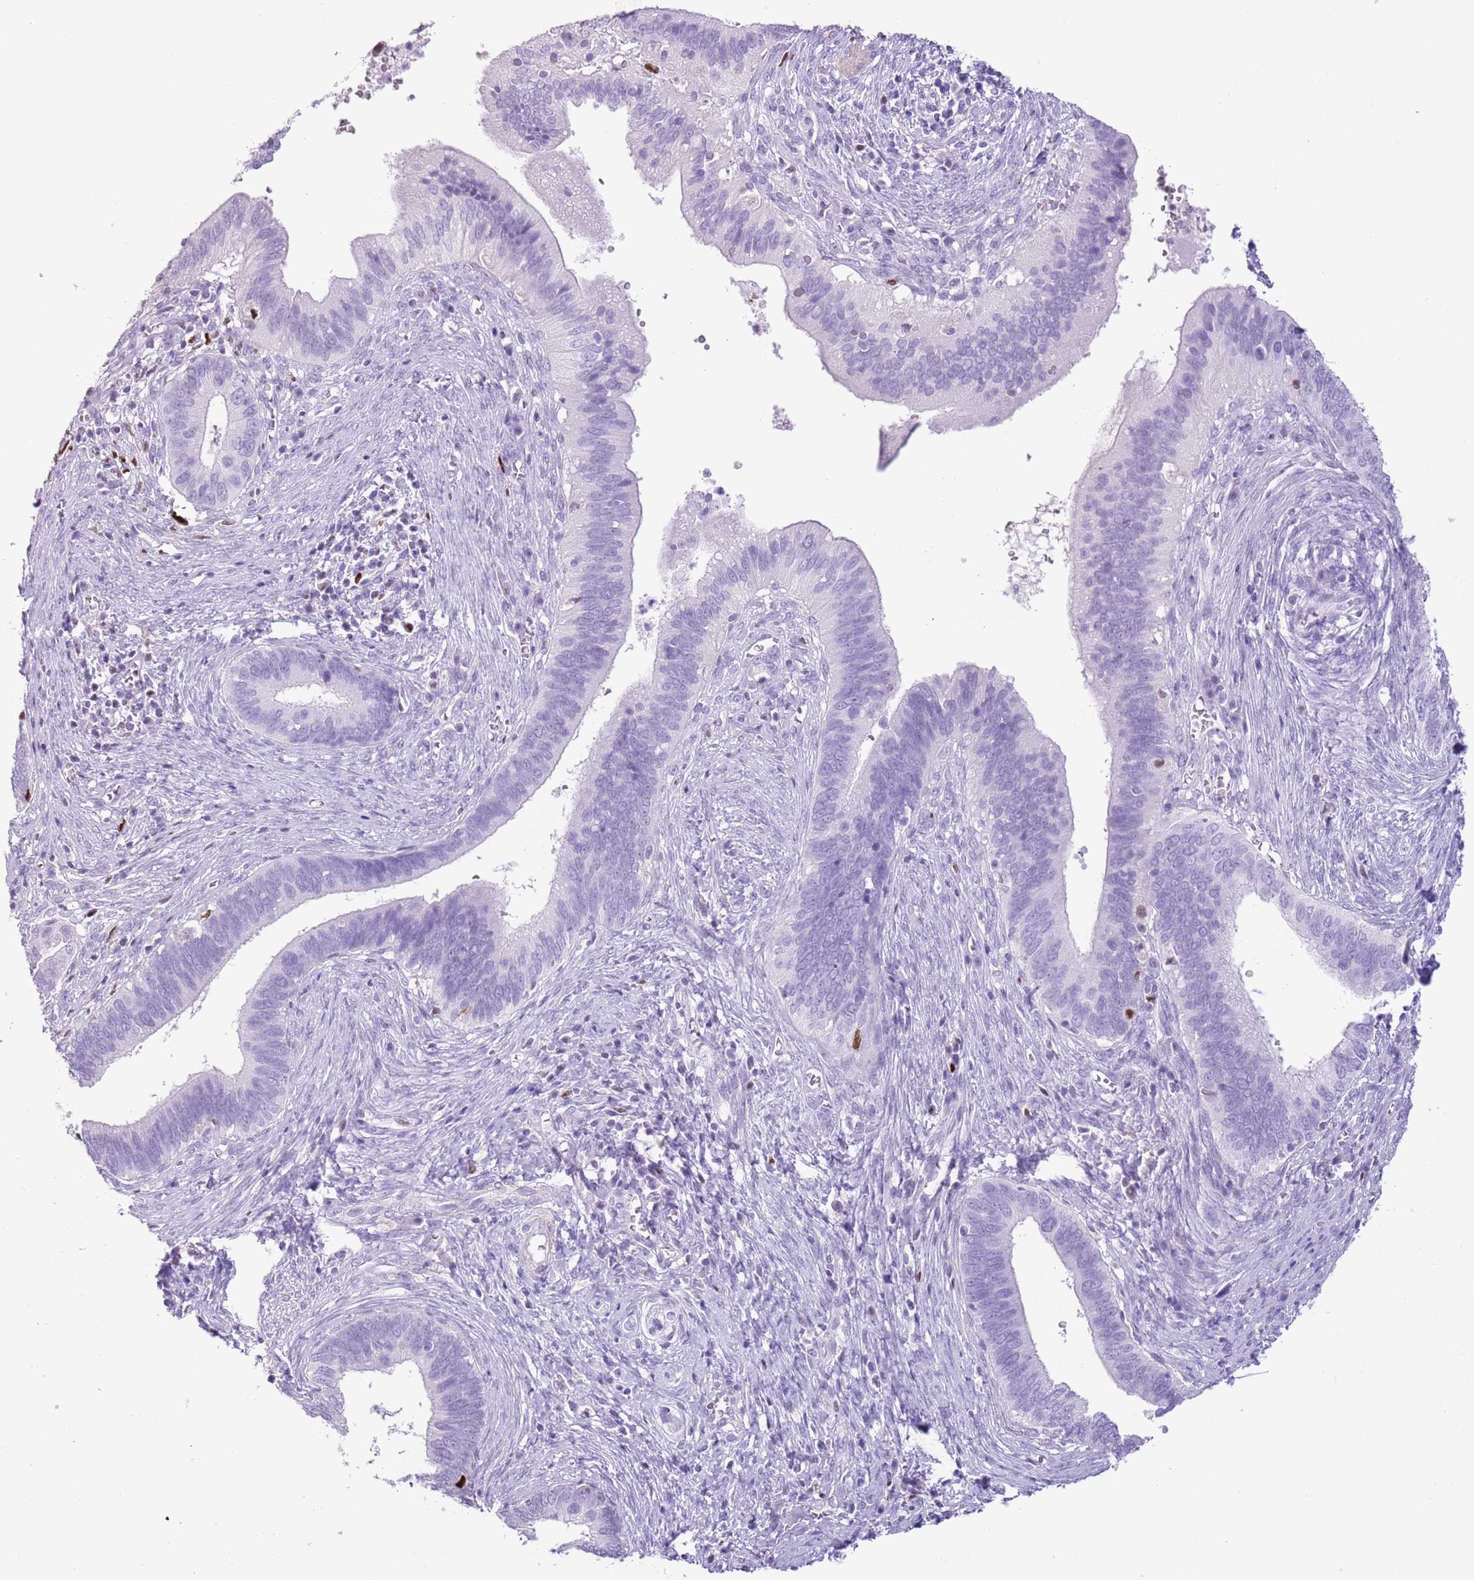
{"staining": {"intensity": "negative", "quantity": "none", "location": "none"}, "tissue": "cervical cancer", "cell_type": "Tumor cells", "image_type": "cancer", "snomed": [{"axis": "morphology", "description": "Adenocarcinoma, NOS"}, {"axis": "topography", "description": "Cervix"}], "caption": "High power microscopy photomicrograph of an immunohistochemistry (IHC) photomicrograph of cervical cancer (adenocarcinoma), revealing no significant staining in tumor cells.", "gene": "SLC7A14", "patient": {"sex": "female", "age": 42}}